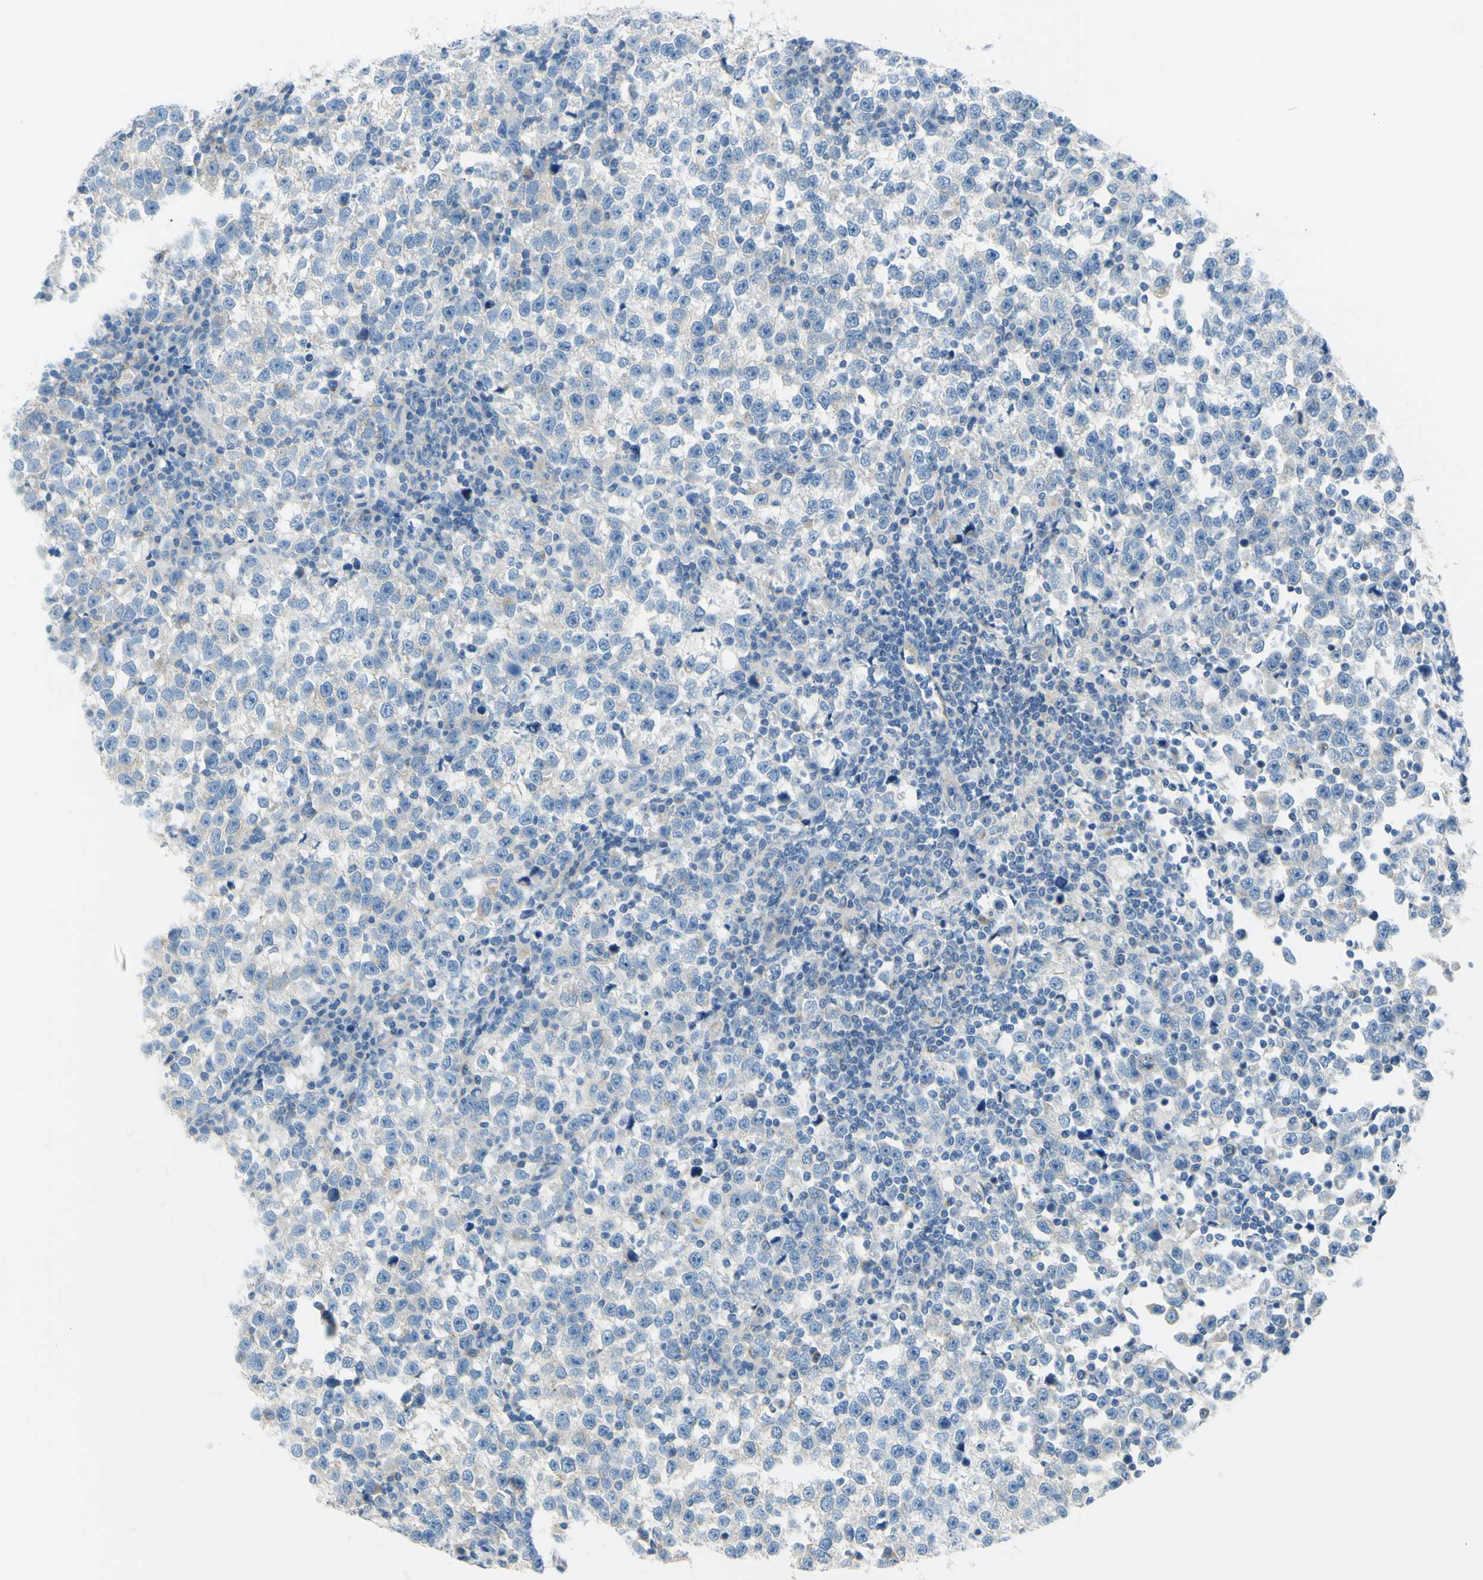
{"staining": {"intensity": "negative", "quantity": "none", "location": "none"}, "tissue": "testis cancer", "cell_type": "Tumor cells", "image_type": "cancer", "snomed": [{"axis": "morphology", "description": "Seminoma, NOS"}, {"axis": "topography", "description": "Testis"}], "caption": "High magnification brightfield microscopy of testis cancer stained with DAB (3,3'-diaminobenzidine) (brown) and counterstained with hematoxylin (blue): tumor cells show no significant positivity.", "gene": "FRMD4B", "patient": {"sex": "male", "age": 43}}